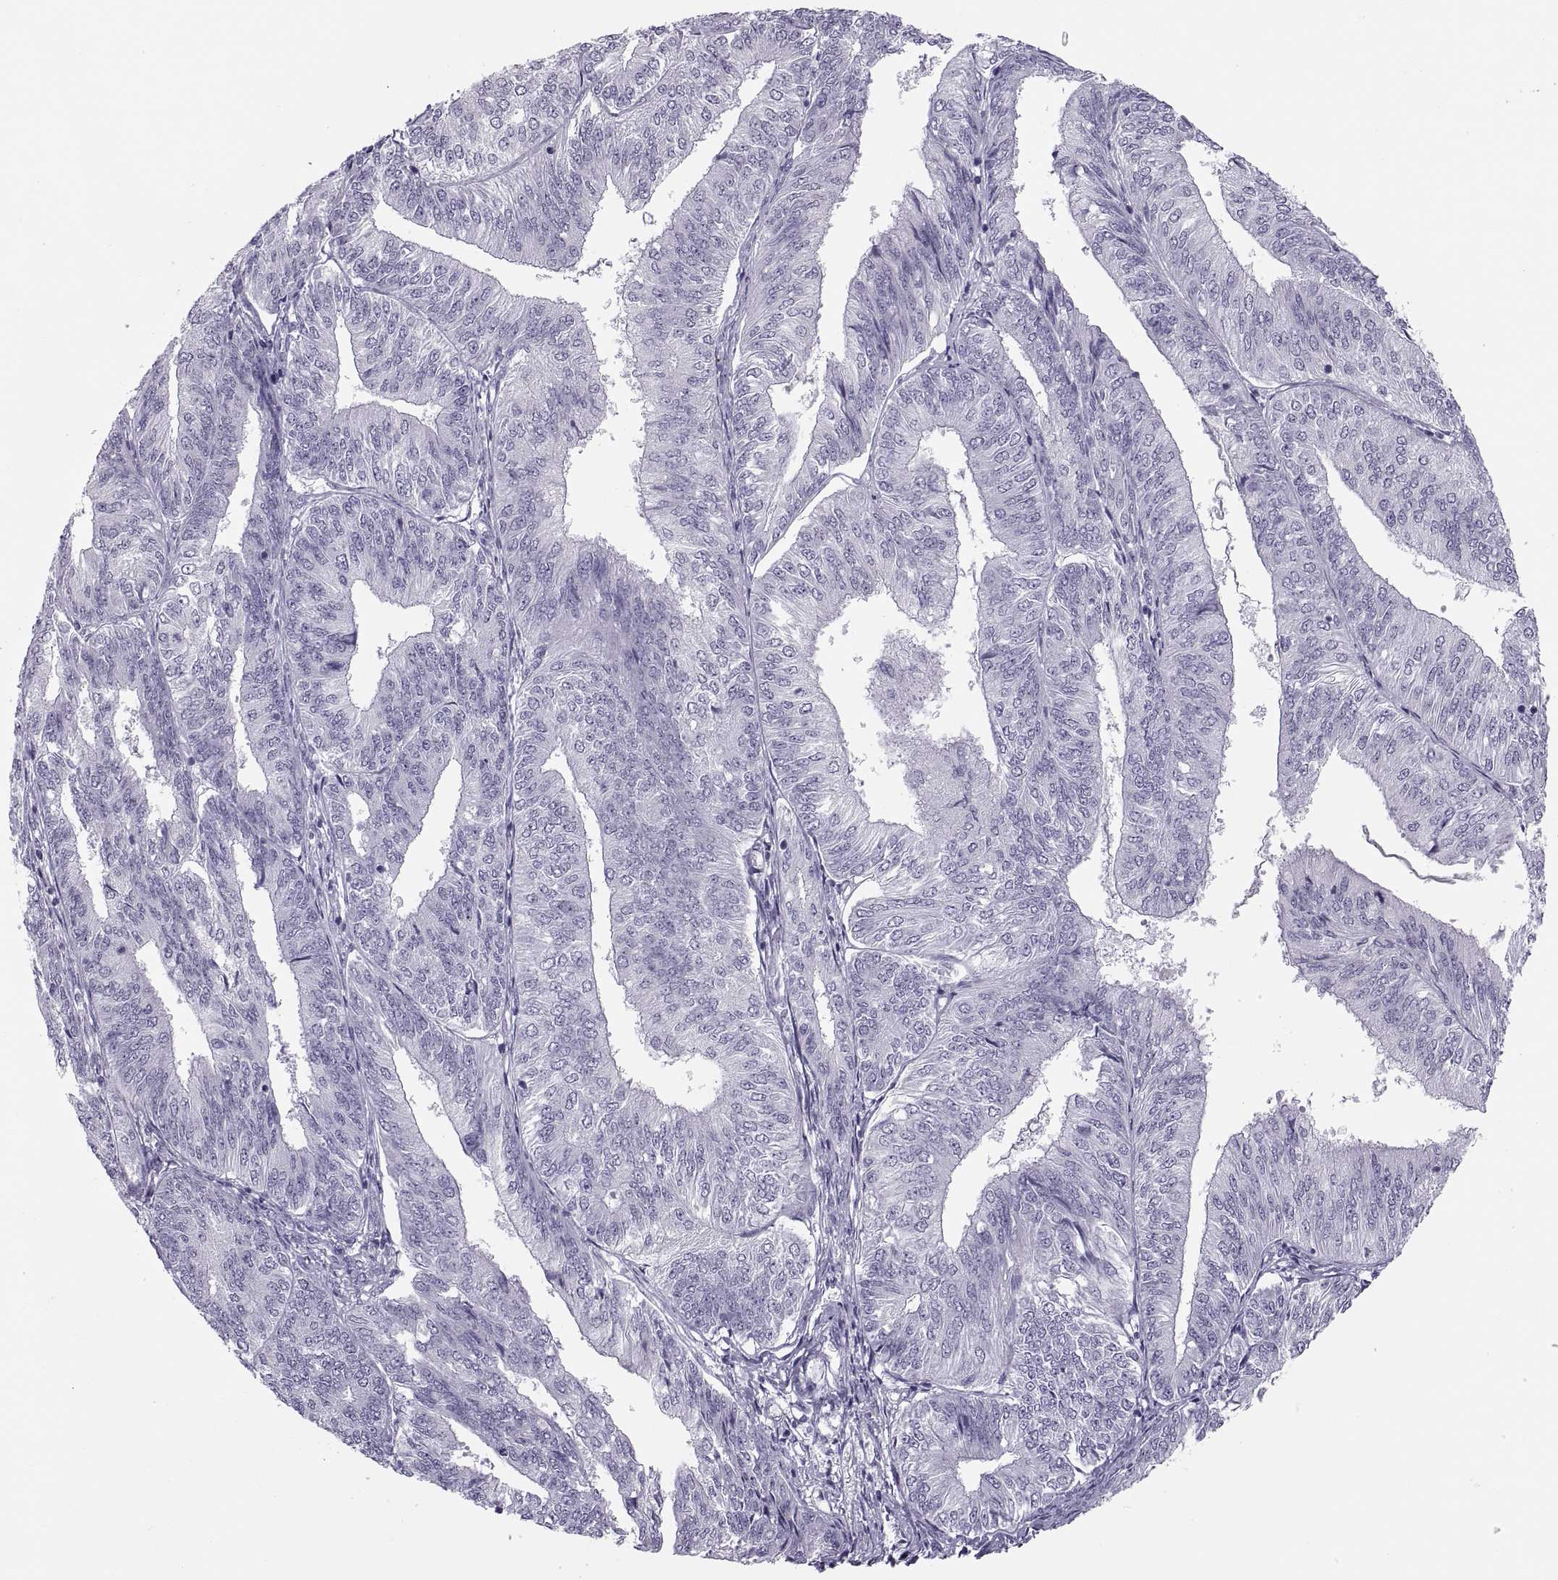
{"staining": {"intensity": "negative", "quantity": "none", "location": "none"}, "tissue": "endometrial cancer", "cell_type": "Tumor cells", "image_type": "cancer", "snomed": [{"axis": "morphology", "description": "Adenocarcinoma, NOS"}, {"axis": "topography", "description": "Endometrium"}], "caption": "This is a micrograph of immunohistochemistry staining of endometrial cancer (adenocarcinoma), which shows no staining in tumor cells. Brightfield microscopy of immunohistochemistry stained with DAB (3,3'-diaminobenzidine) (brown) and hematoxylin (blue), captured at high magnification.", "gene": "C3orf22", "patient": {"sex": "female", "age": 58}}